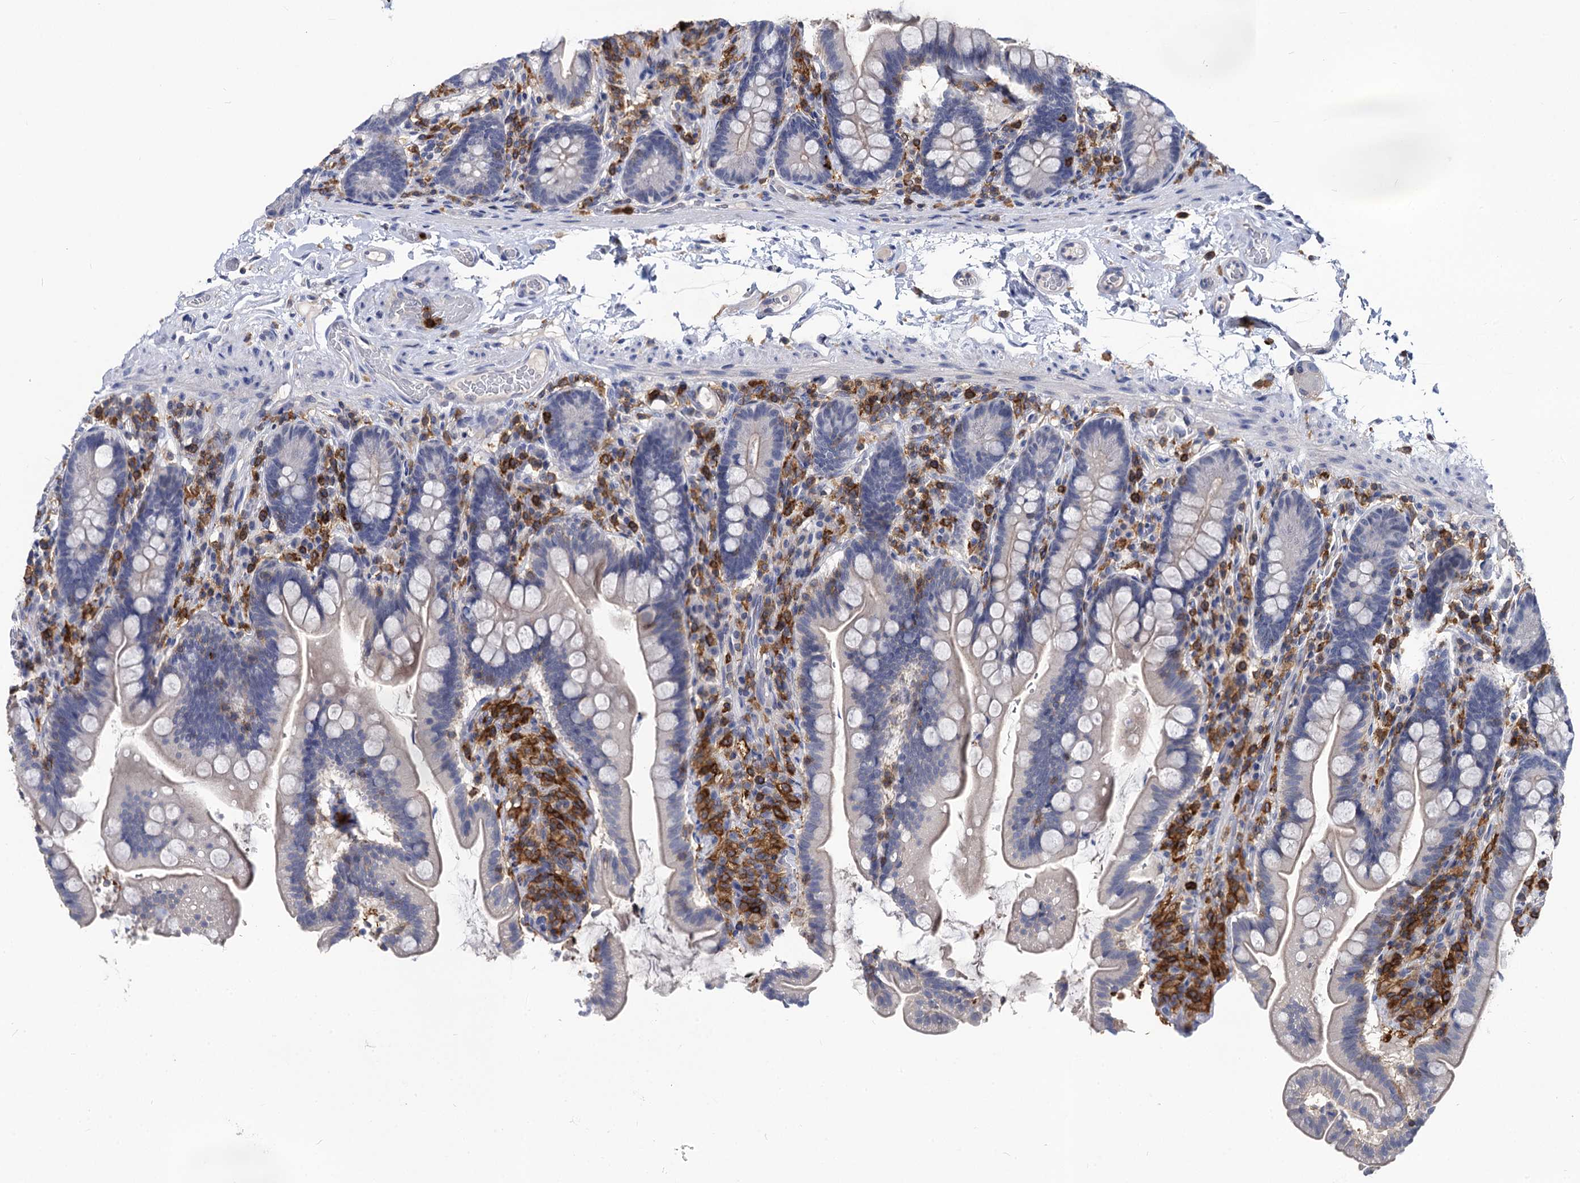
{"staining": {"intensity": "negative", "quantity": "none", "location": "none"}, "tissue": "small intestine", "cell_type": "Glandular cells", "image_type": "normal", "snomed": [{"axis": "morphology", "description": "Normal tissue, NOS"}, {"axis": "topography", "description": "Small intestine"}], "caption": "Immunohistochemistry (IHC) of unremarkable human small intestine displays no staining in glandular cells. Brightfield microscopy of immunohistochemistry stained with DAB (3,3'-diaminobenzidine) (brown) and hematoxylin (blue), captured at high magnification.", "gene": "RHOG", "patient": {"sex": "female", "age": 64}}